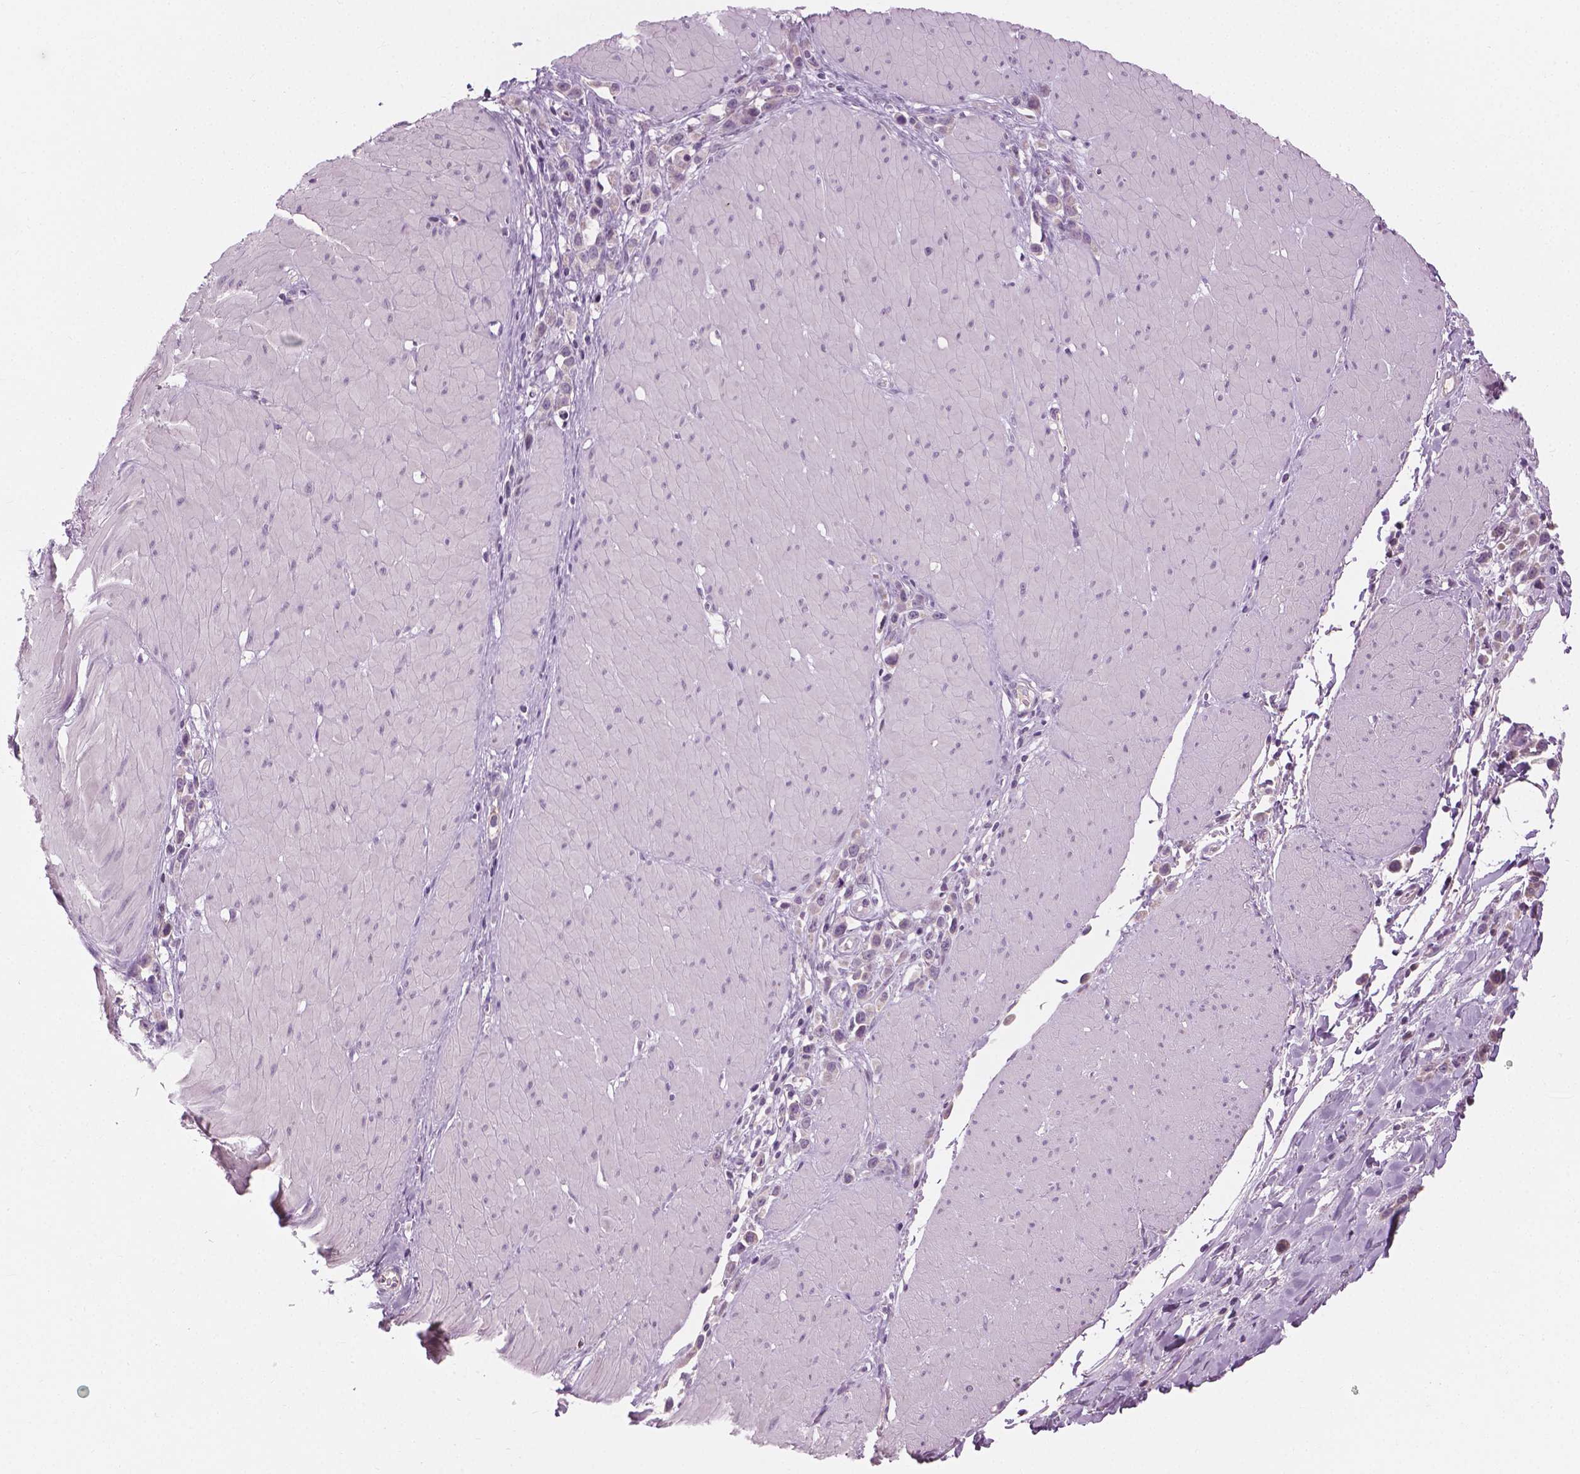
{"staining": {"intensity": "negative", "quantity": "none", "location": "none"}, "tissue": "stomach cancer", "cell_type": "Tumor cells", "image_type": "cancer", "snomed": [{"axis": "morphology", "description": "Adenocarcinoma, NOS"}, {"axis": "topography", "description": "Stomach"}], "caption": "Immunohistochemistry (IHC) histopathology image of adenocarcinoma (stomach) stained for a protein (brown), which shows no expression in tumor cells. (Brightfield microscopy of DAB immunohistochemistry (IHC) at high magnification).", "gene": "CFAP126", "patient": {"sex": "male", "age": 47}}